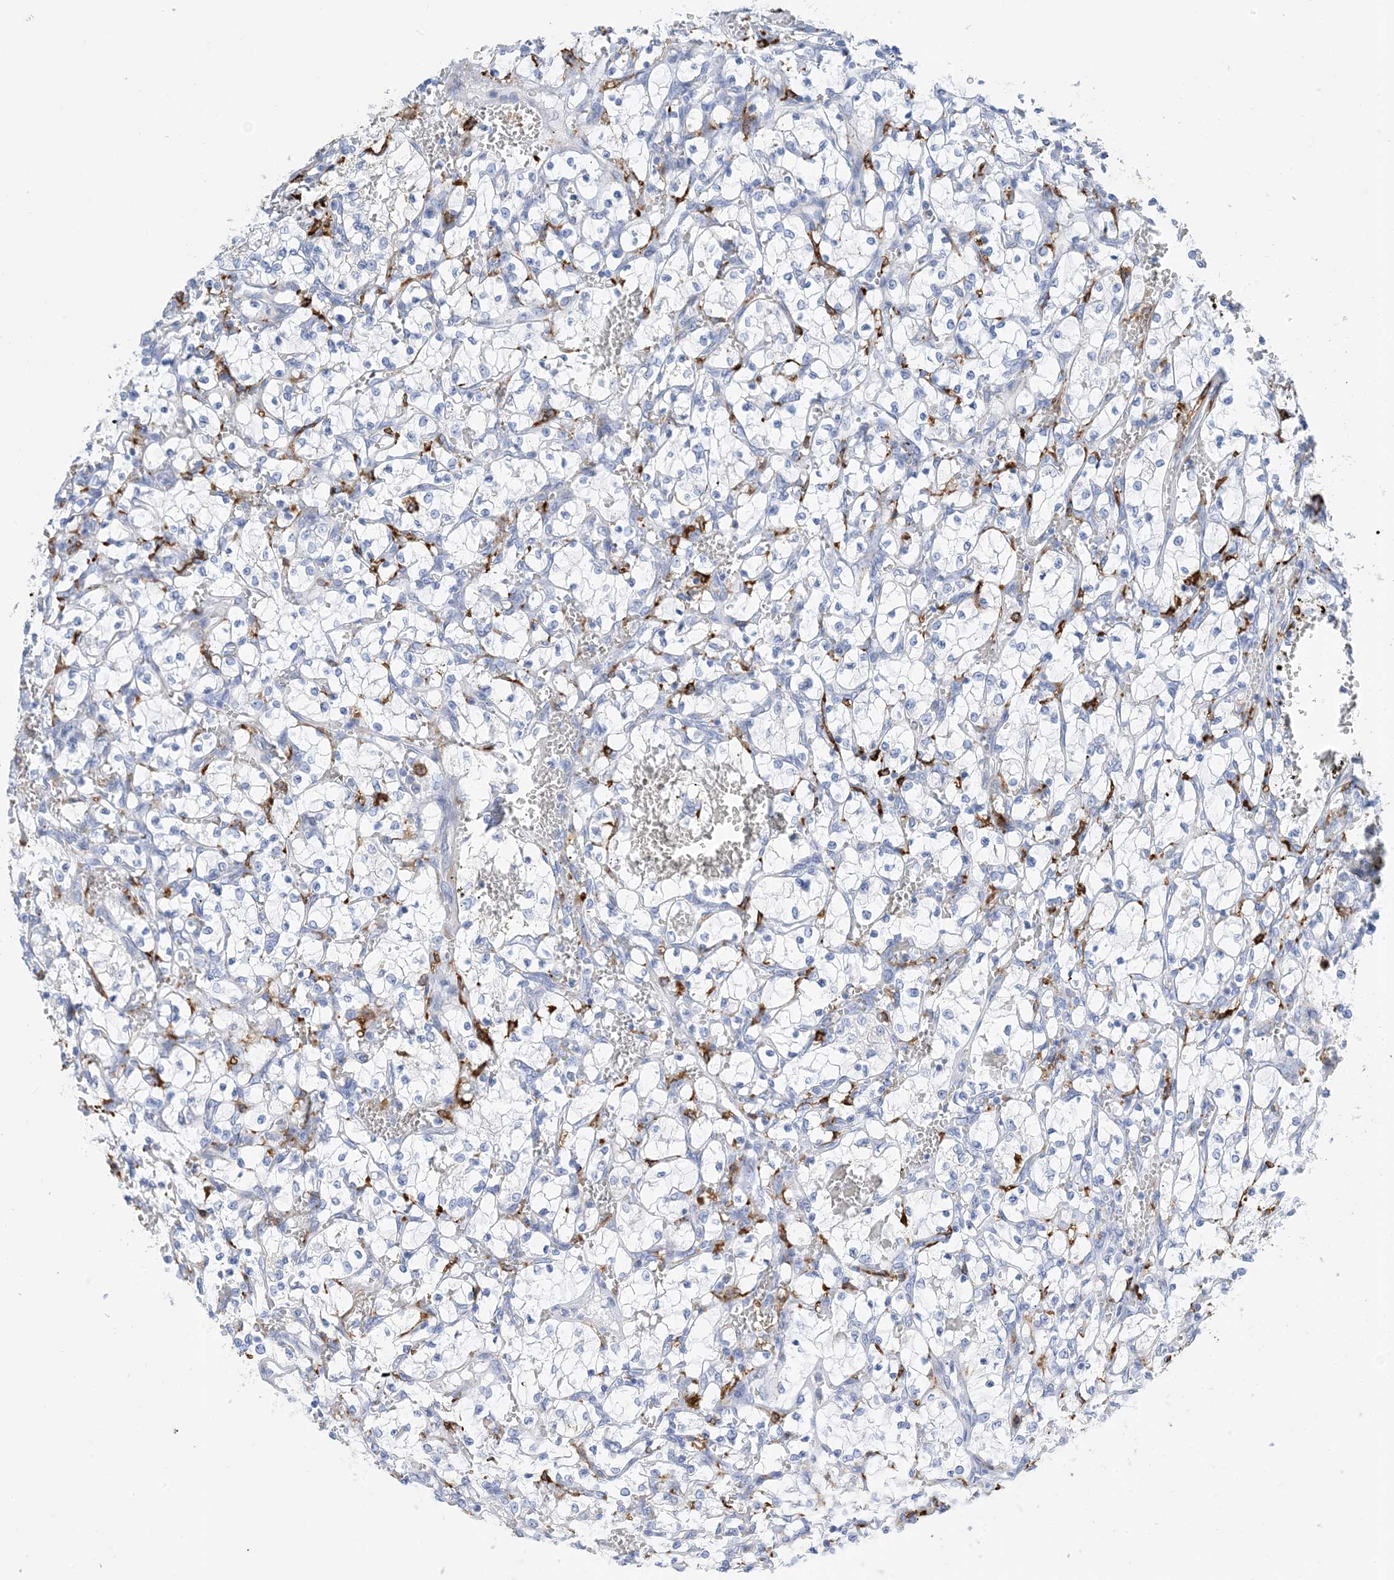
{"staining": {"intensity": "negative", "quantity": "none", "location": "none"}, "tissue": "renal cancer", "cell_type": "Tumor cells", "image_type": "cancer", "snomed": [{"axis": "morphology", "description": "Adenocarcinoma, NOS"}, {"axis": "topography", "description": "Kidney"}], "caption": "A high-resolution photomicrograph shows immunohistochemistry staining of adenocarcinoma (renal), which demonstrates no significant expression in tumor cells. (Brightfield microscopy of DAB (3,3'-diaminobenzidine) IHC at high magnification).", "gene": "DPH3", "patient": {"sex": "female", "age": 69}}